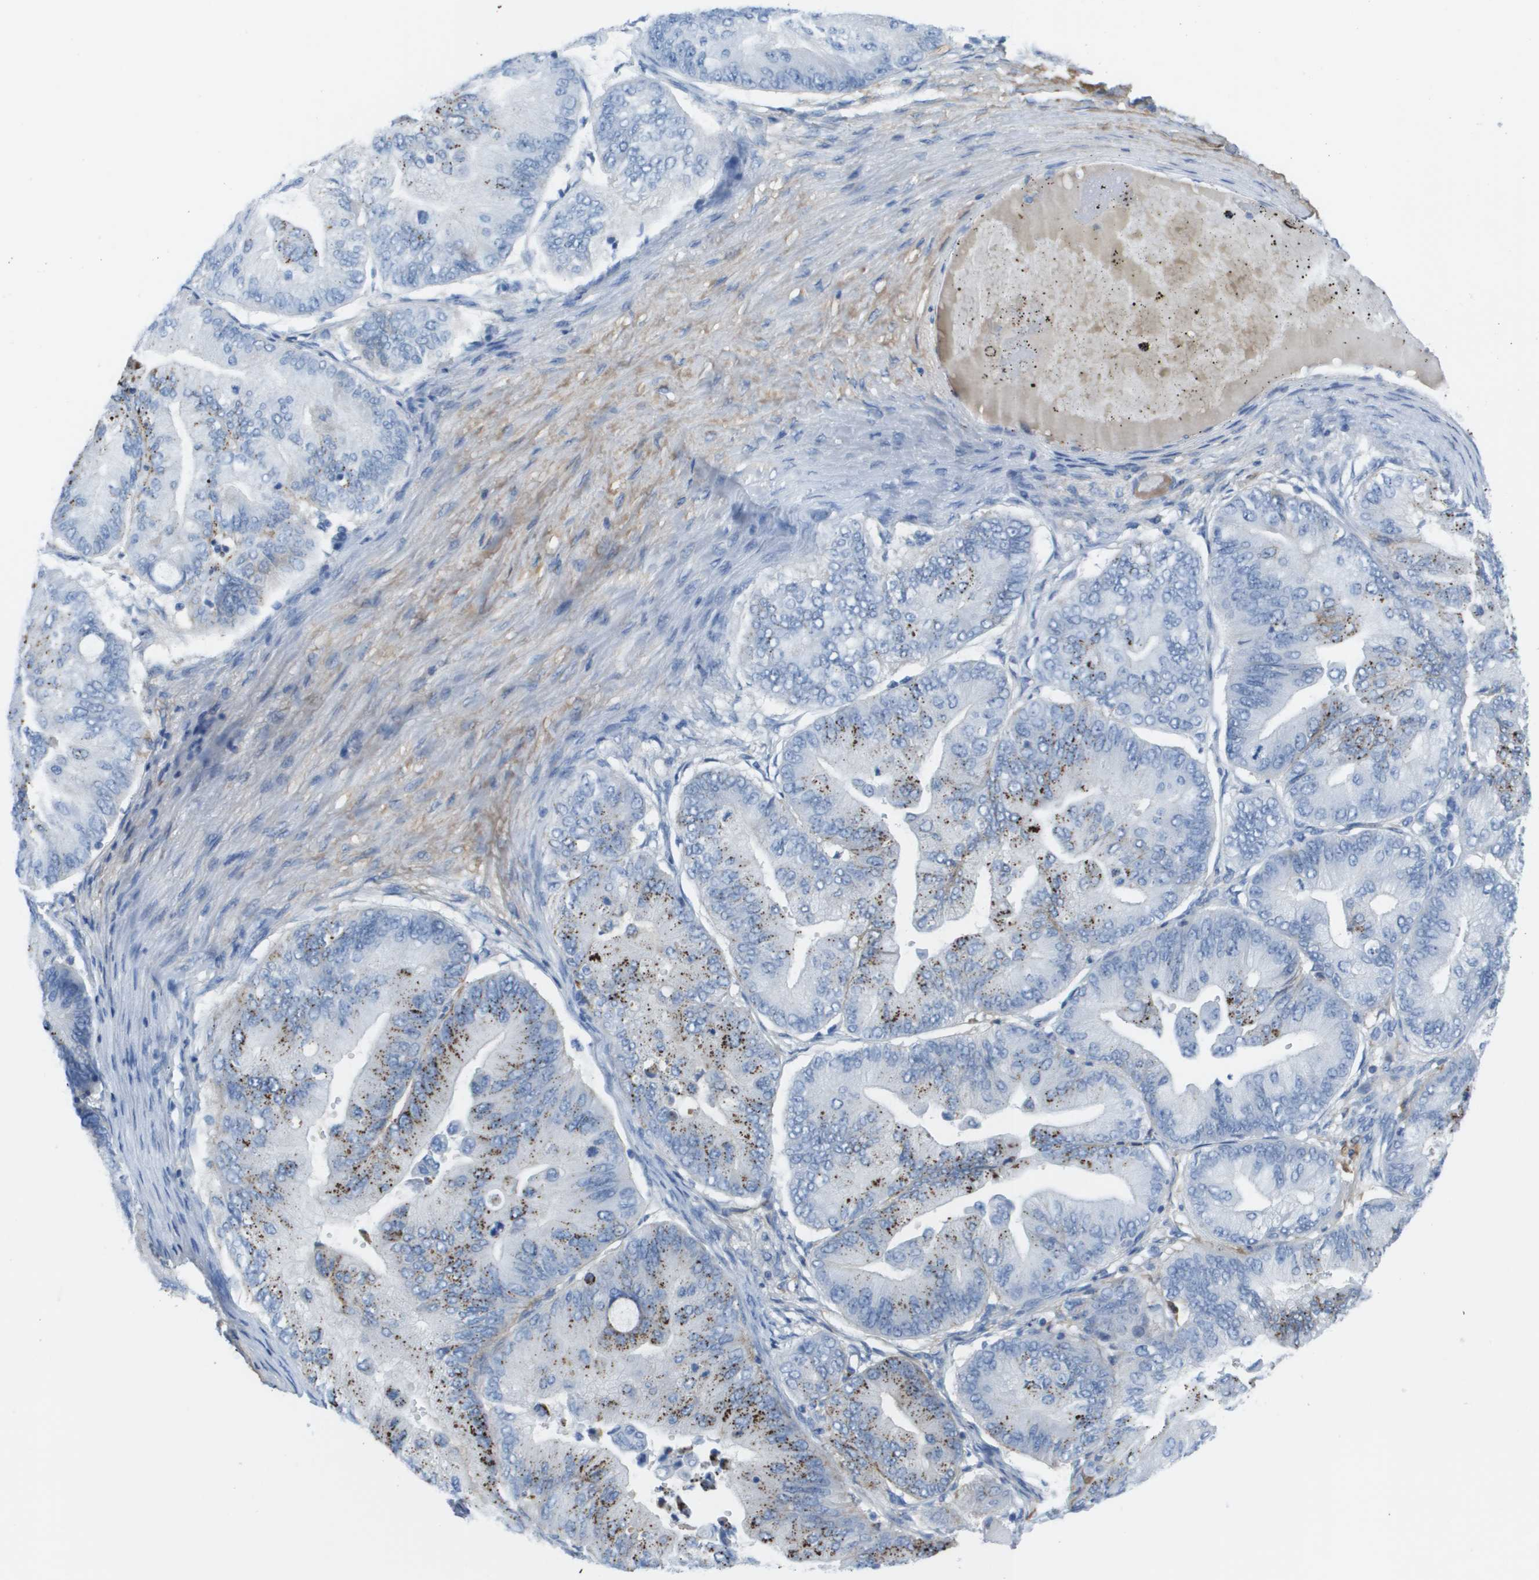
{"staining": {"intensity": "moderate", "quantity": "25%-75%", "location": "cytoplasmic/membranous"}, "tissue": "ovarian cancer", "cell_type": "Tumor cells", "image_type": "cancer", "snomed": [{"axis": "morphology", "description": "Cystadenocarcinoma, mucinous, NOS"}, {"axis": "topography", "description": "Ovary"}], "caption": "Human ovarian mucinous cystadenocarcinoma stained for a protein (brown) demonstrates moderate cytoplasmic/membranous positive staining in approximately 25%-75% of tumor cells.", "gene": "GPR18", "patient": {"sex": "female", "age": 61}}